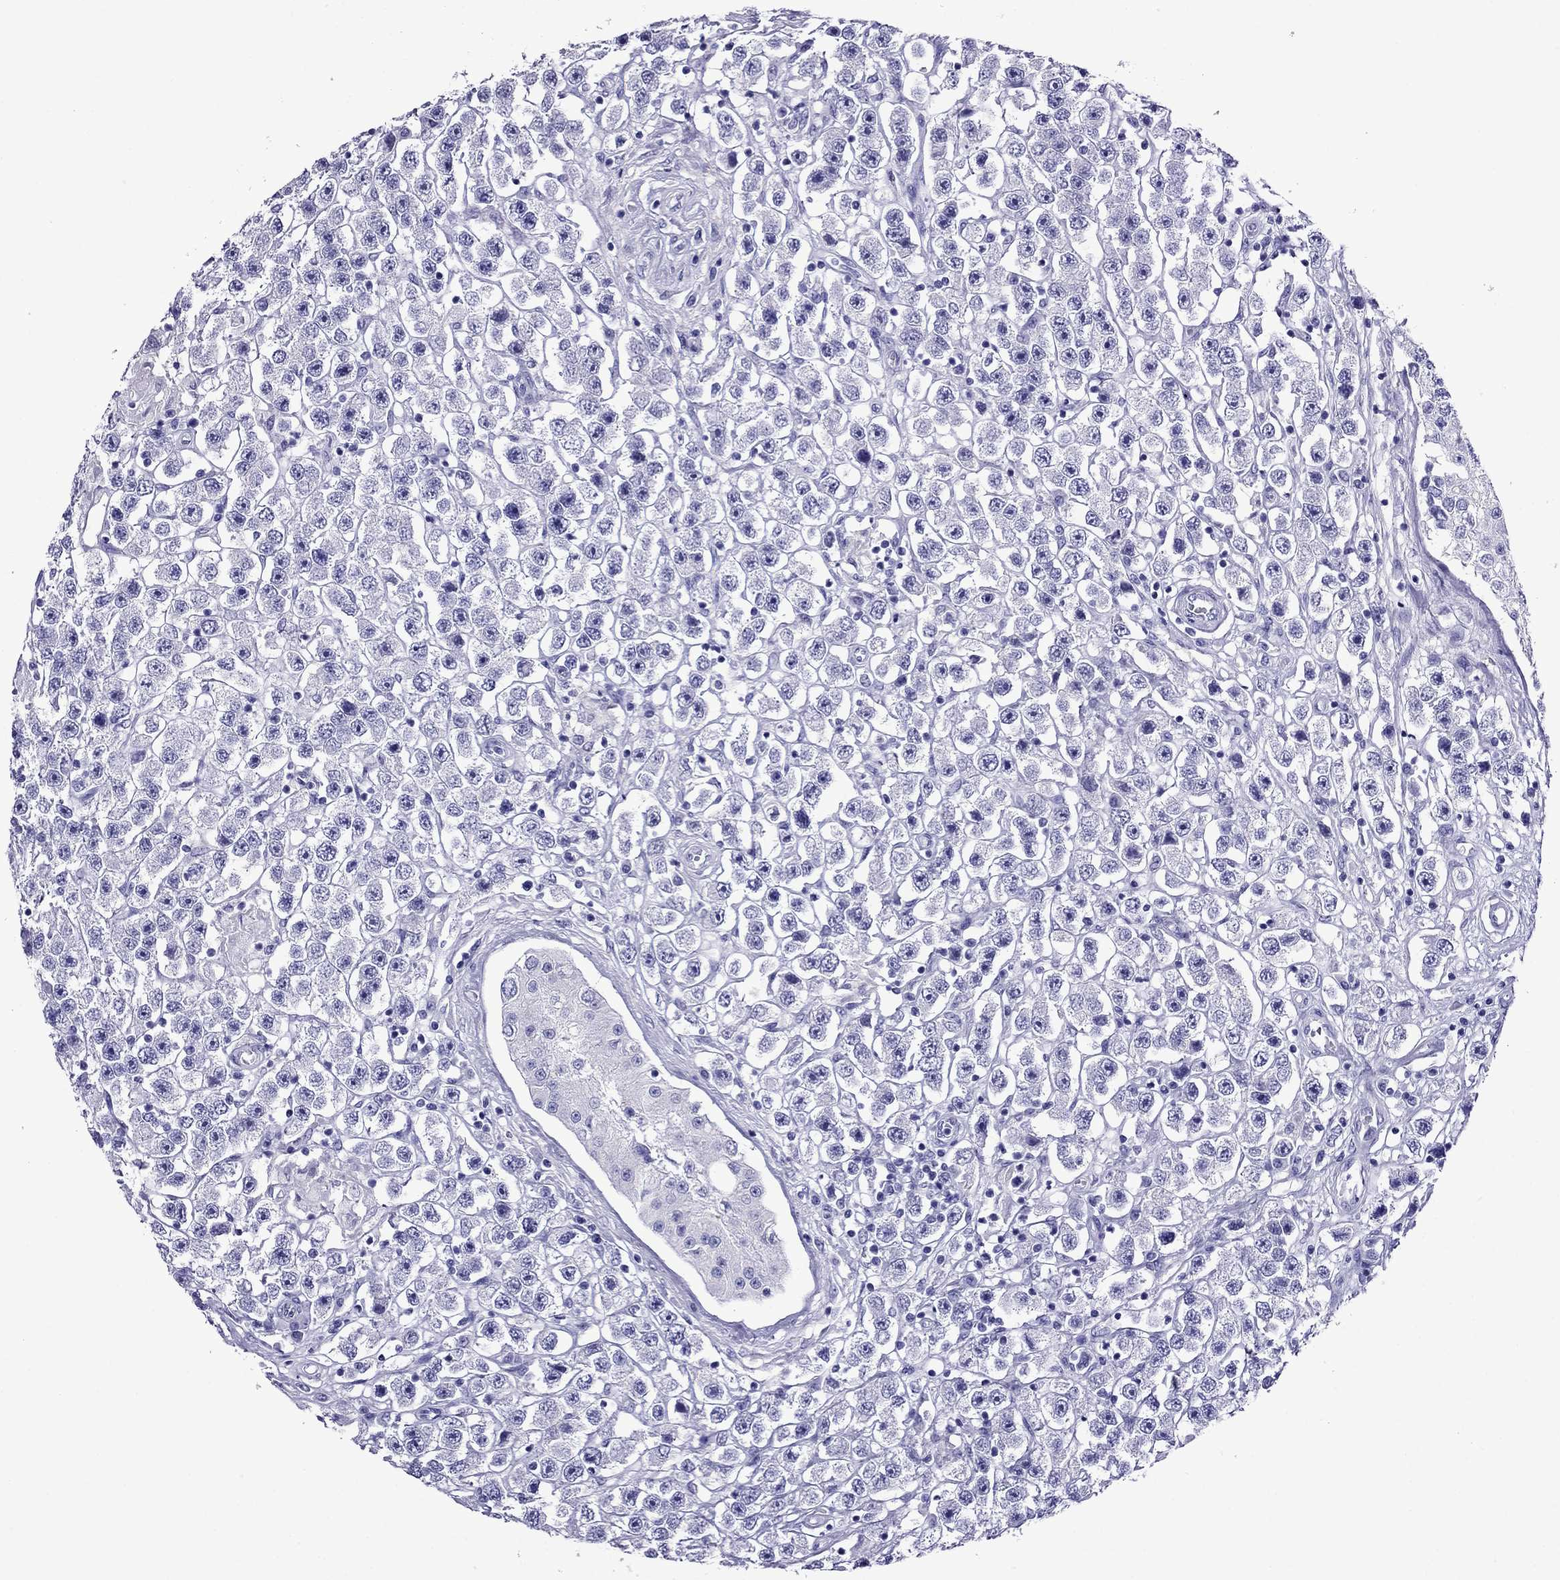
{"staining": {"intensity": "negative", "quantity": "none", "location": "none"}, "tissue": "testis cancer", "cell_type": "Tumor cells", "image_type": "cancer", "snomed": [{"axis": "morphology", "description": "Seminoma, NOS"}, {"axis": "topography", "description": "Testis"}], "caption": "This is a histopathology image of immunohistochemistry staining of testis cancer (seminoma), which shows no expression in tumor cells.", "gene": "CRYBA1", "patient": {"sex": "male", "age": 45}}